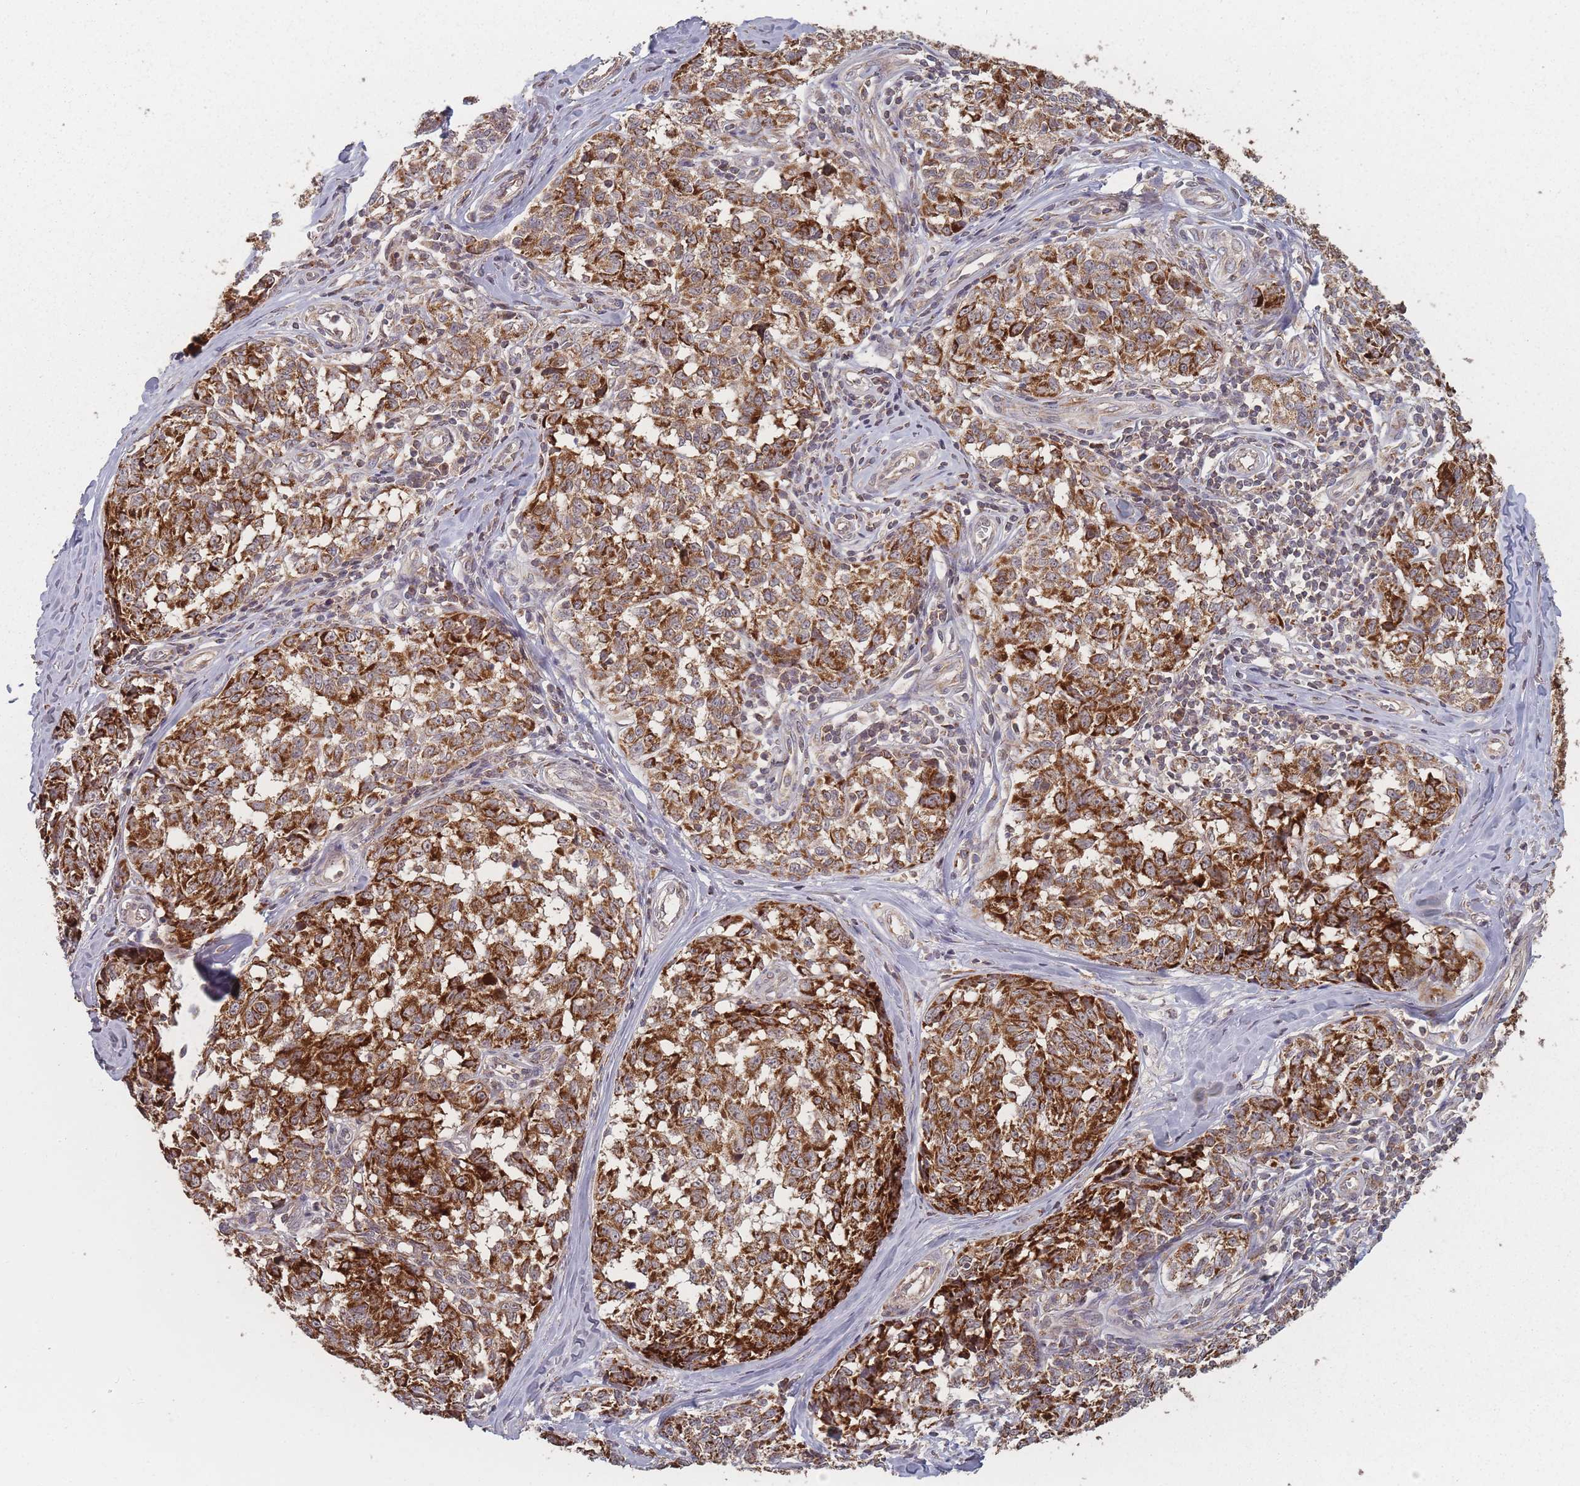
{"staining": {"intensity": "strong", "quantity": ">75%", "location": "cytoplasmic/membranous"}, "tissue": "melanoma", "cell_type": "Tumor cells", "image_type": "cancer", "snomed": [{"axis": "morphology", "description": "Normal tissue, NOS"}, {"axis": "morphology", "description": "Malignant melanoma, NOS"}, {"axis": "topography", "description": "Skin"}], "caption": "This histopathology image displays immunohistochemistry staining of human melanoma, with high strong cytoplasmic/membranous positivity in approximately >75% of tumor cells.", "gene": "LYRM7", "patient": {"sex": "female", "age": 64}}